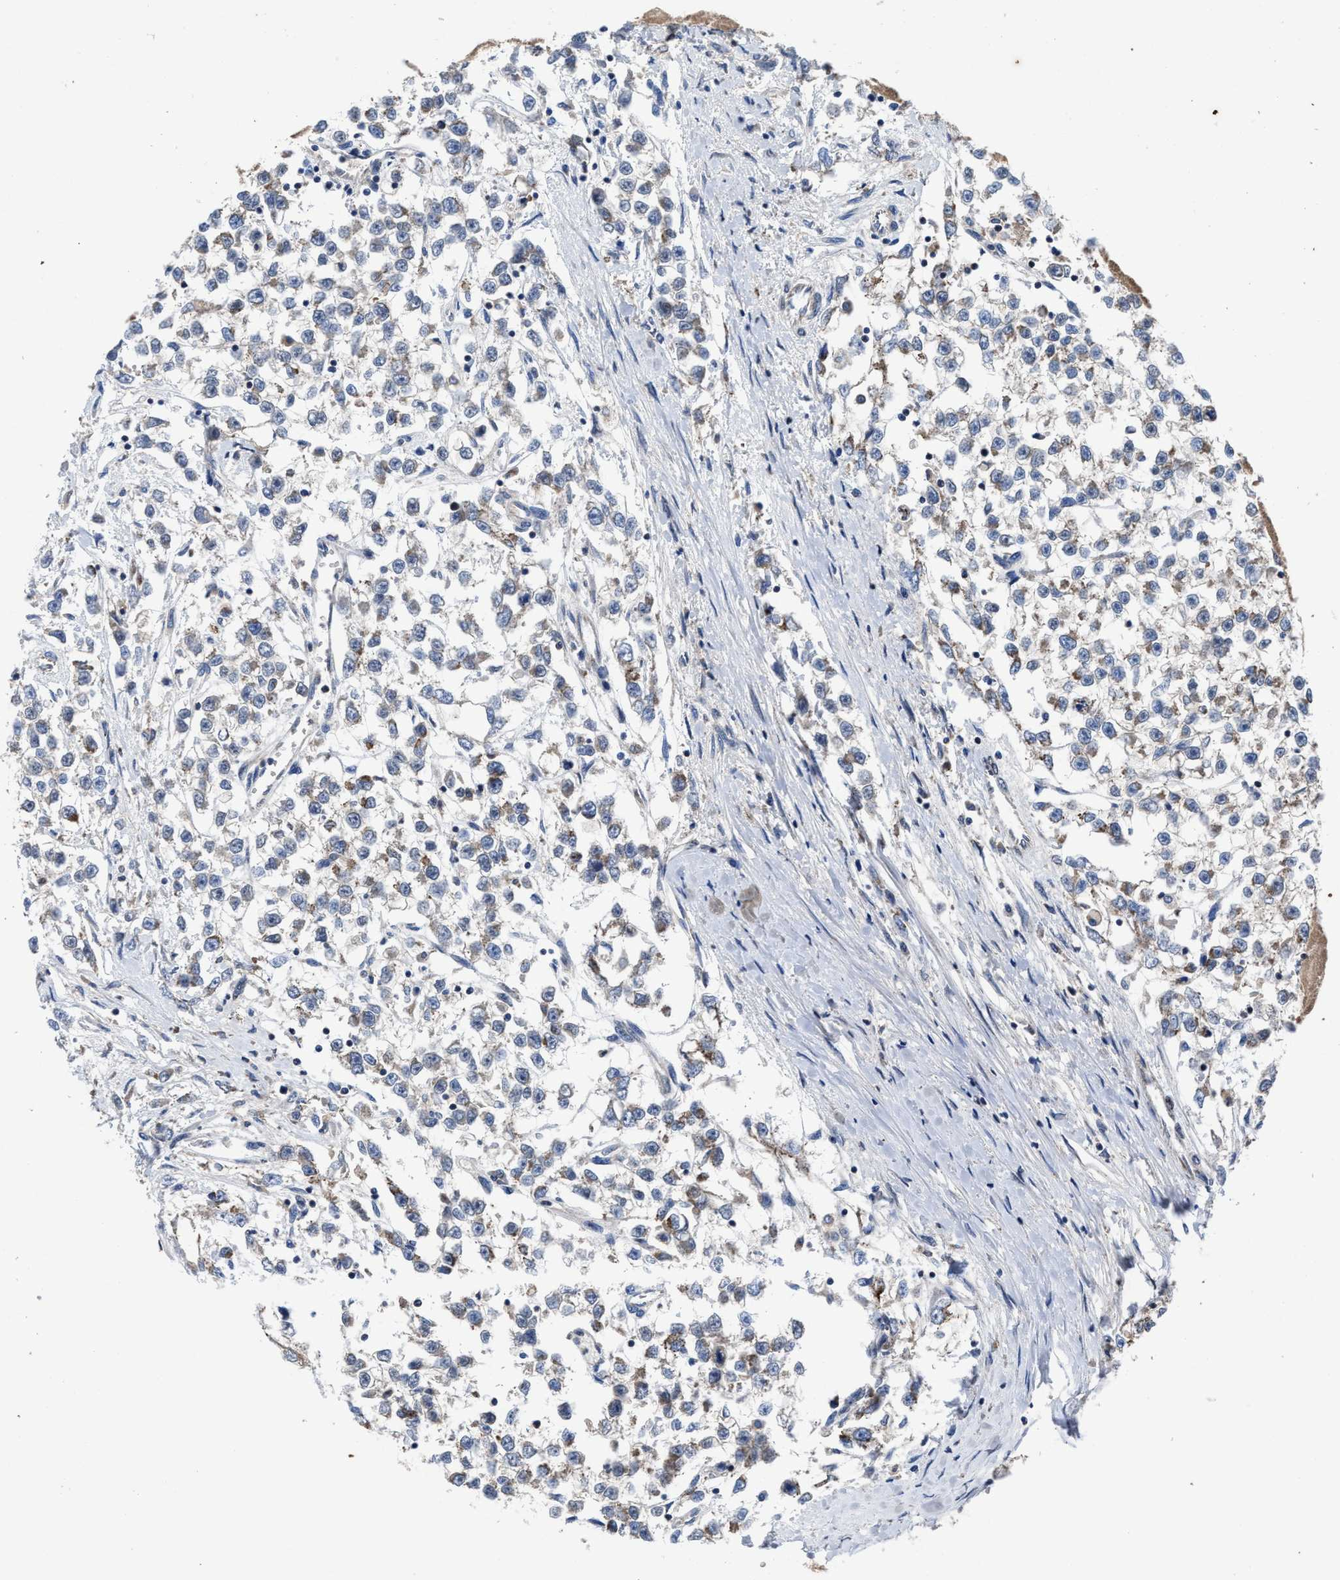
{"staining": {"intensity": "weak", "quantity": "25%-75%", "location": "cytoplasmic/membranous"}, "tissue": "testis cancer", "cell_type": "Tumor cells", "image_type": "cancer", "snomed": [{"axis": "morphology", "description": "Seminoma, NOS"}, {"axis": "morphology", "description": "Carcinoma, Embryonal, NOS"}, {"axis": "topography", "description": "Testis"}], "caption": "A high-resolution image shows immunohistochemistry (IHC) staining of seminoma (testis), which shows weak cytoplasmic/membranous staining in about 25%-75% of tumor cells. (Brightfield microscopy of DAB IHC at high magnification).", "gene": "CACNA1D", "patient": {"sex": "male", "age": 51}}